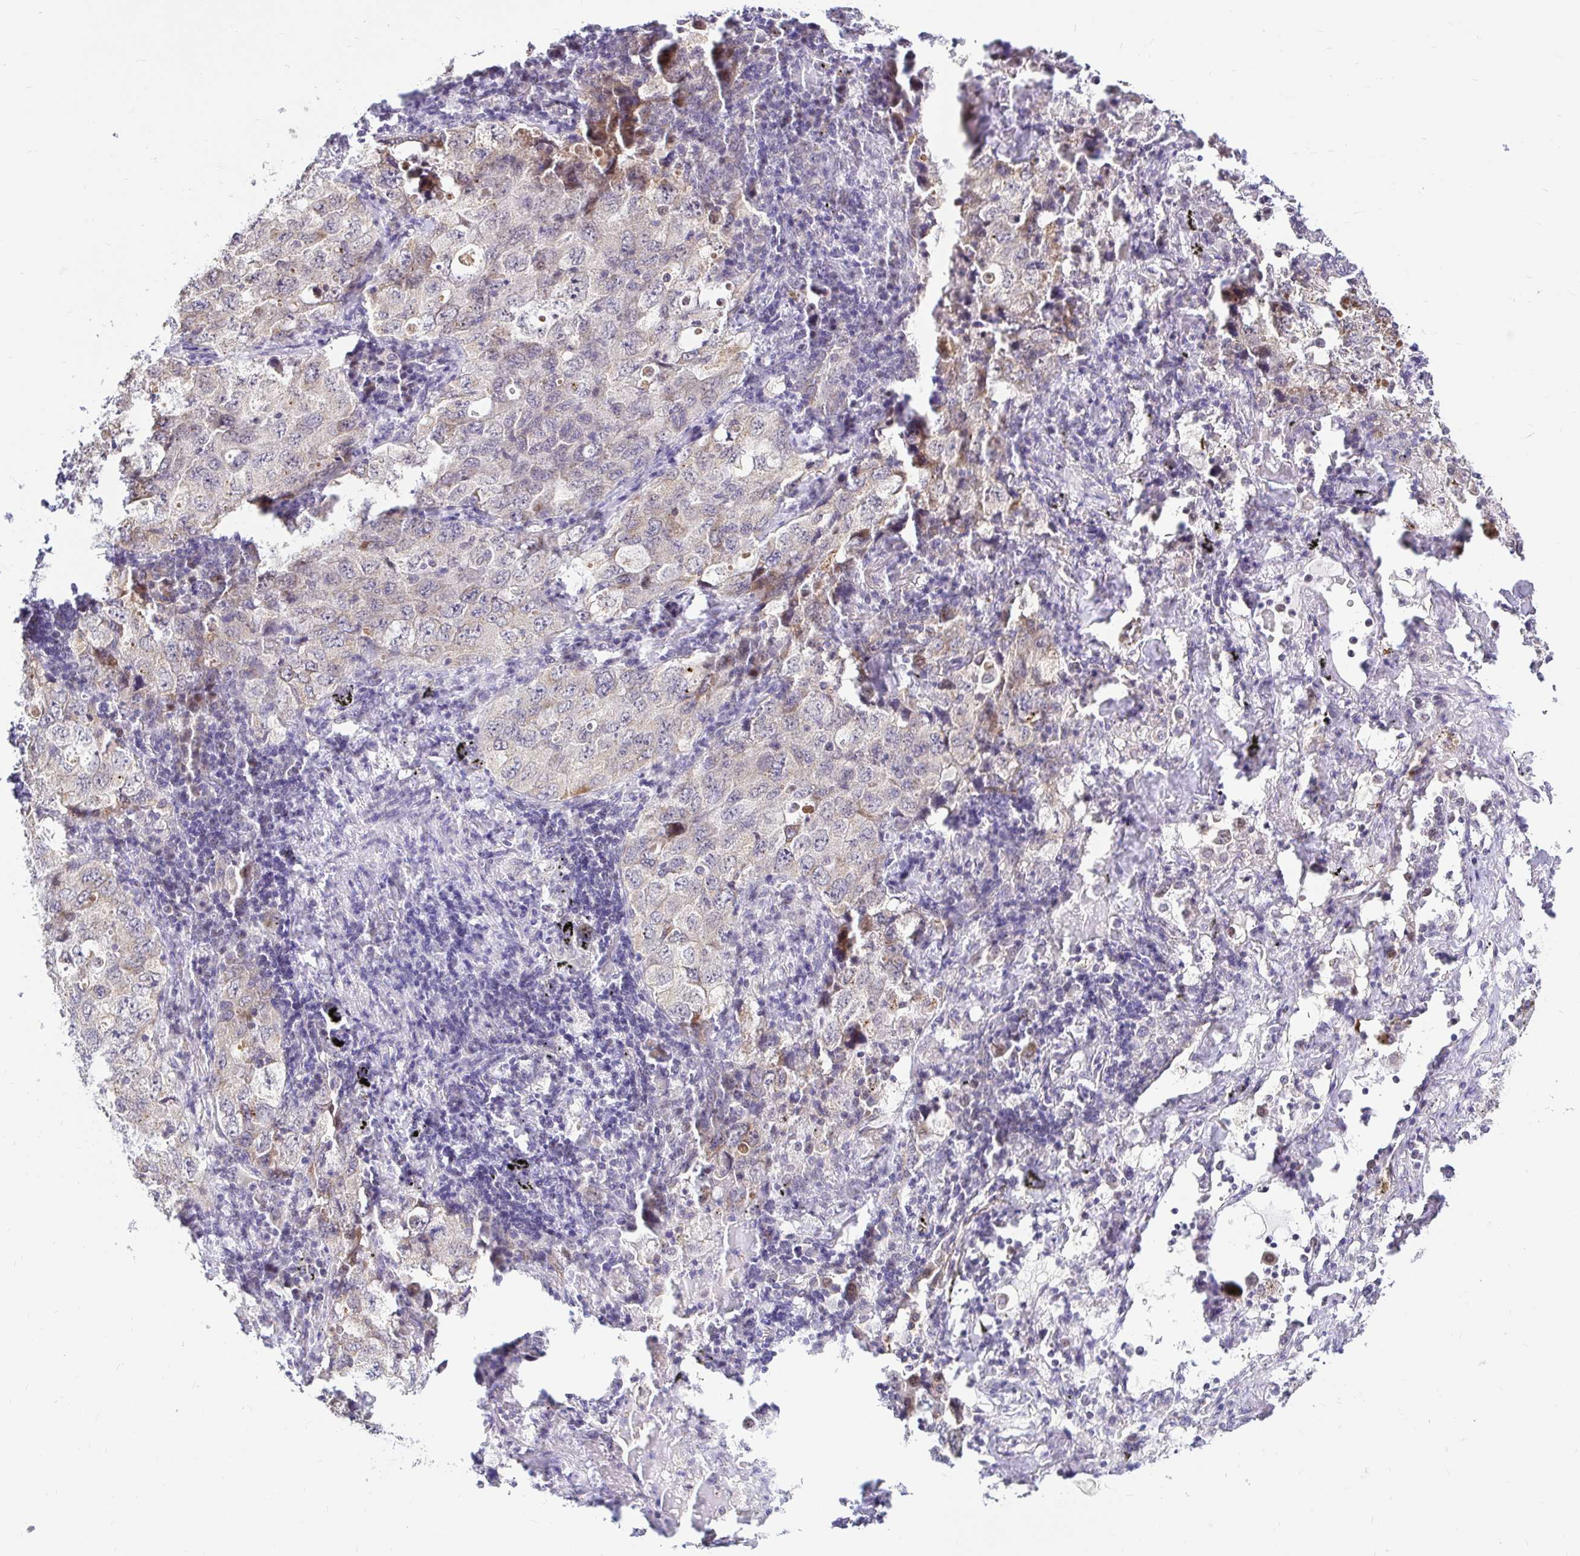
{"staining": {"intensity": "negative", "quantity": "none", "location": "none"}, "tissue": "lung cancer", "cell_type": "Tumor cells", "image_type": "cancer", "snomed": [{"axis": "morphology", "description": "Adenocarcinoma, NOS"}, {"axis": "topography", "description": "Lung"}], "caption": "Photomicrograph shows no protein expression in tumor cells of lung adenocarcinoma tissue.", "gene": "TIMM50", "patient": {"sex": "female", "age": 57}}